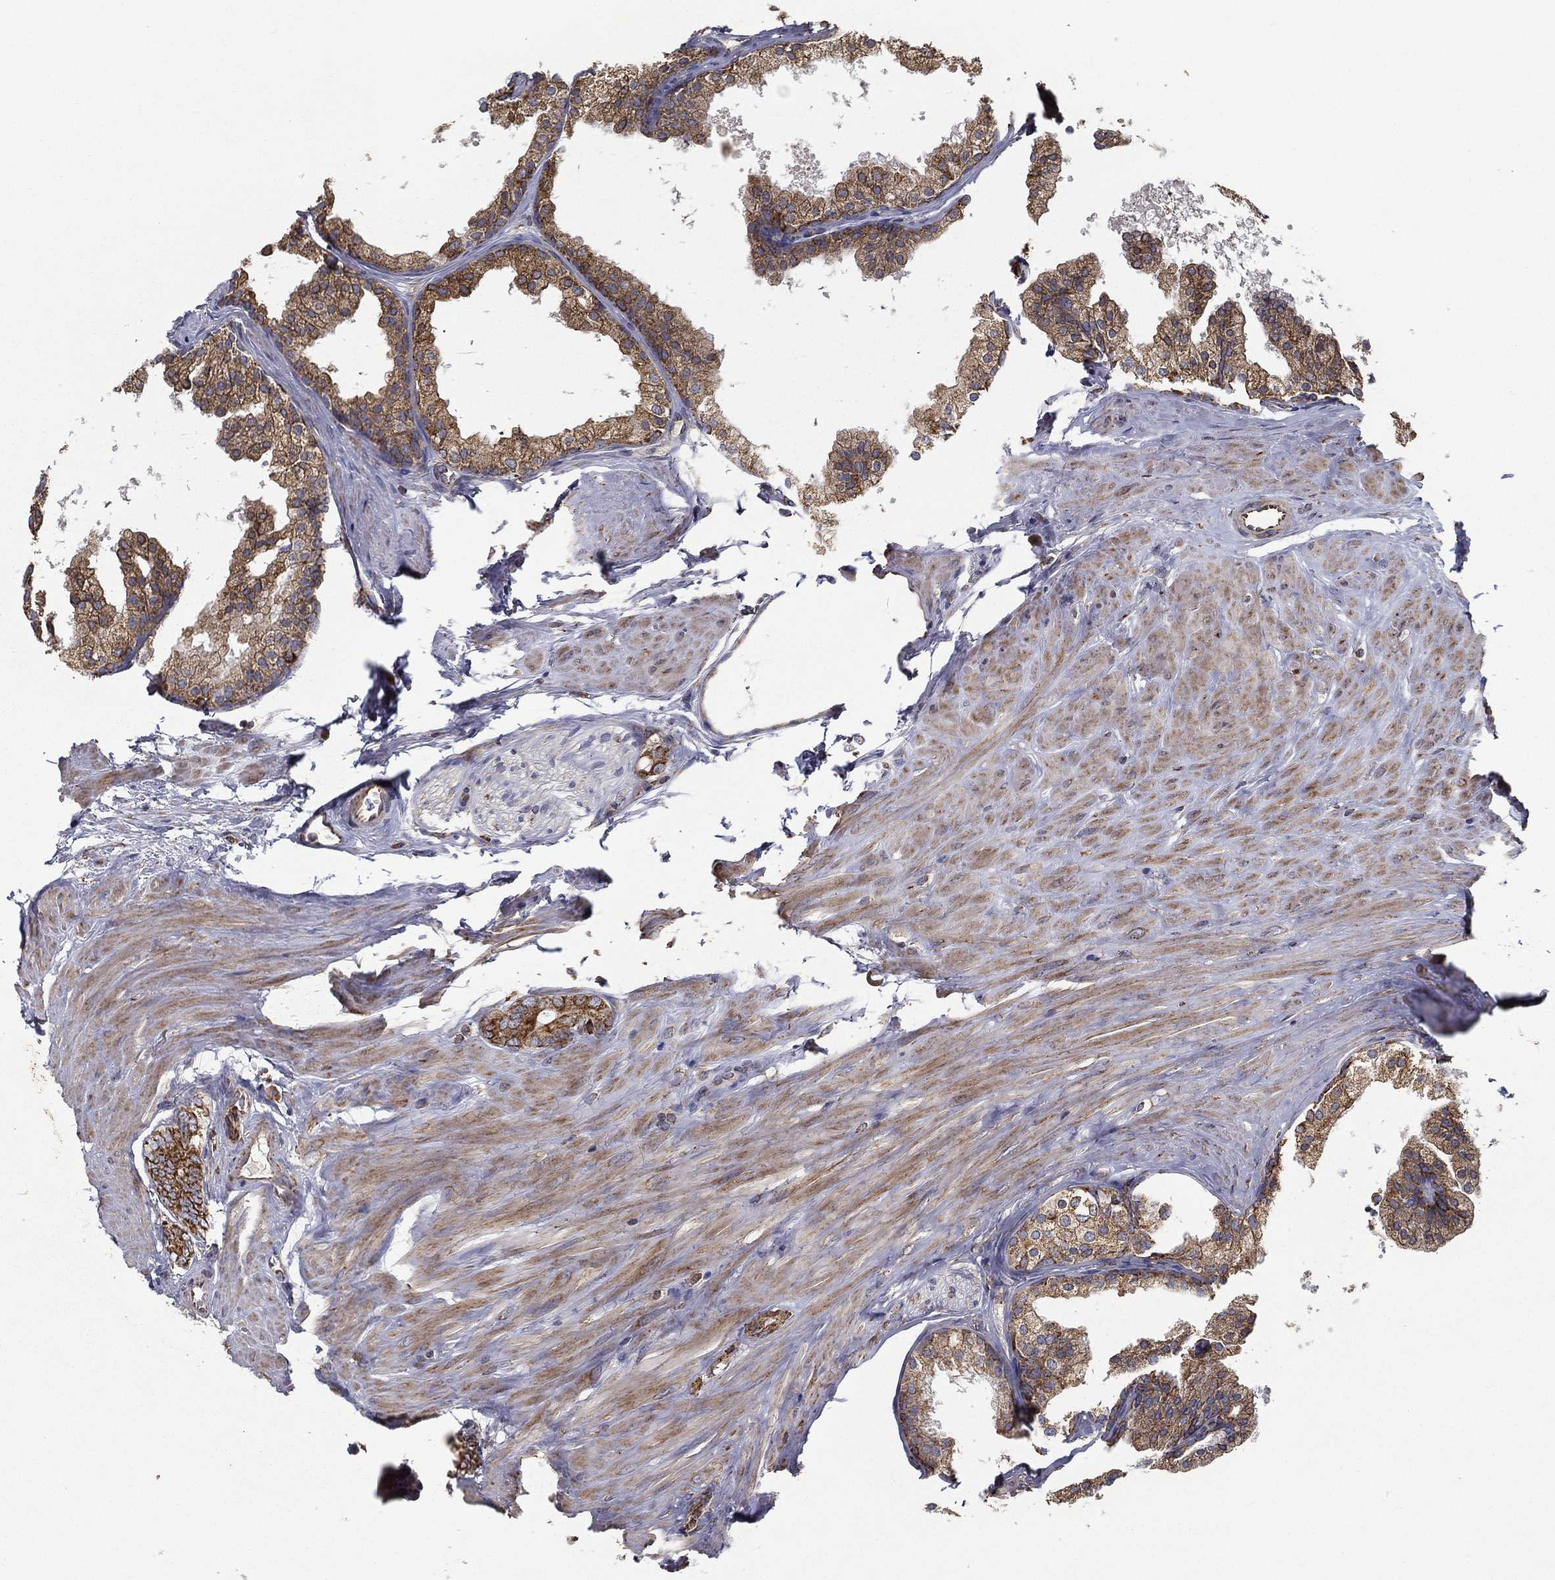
{"staining": {"intensity": "strong", "quantity": "25%-75%", "location": "cytoplasmic/membranous"}, "tissue": "prostate cancer", "cell_type": "Tumor cells", "image_type": "cancer", "snomed": [{"axis": "morphology", "description": "Adenocarcinoma, NOS"}, {"axis": "topography", "description": "Prostate"}], "caption": "High-power microscopy captured an immunohistochemistry (IHC) image of prostate cancer, revealing strong cytoplasmic/membranous expression in approximately 25%-75% of tumor cells.", "gene": "MT-CYB", "patient": {"sex": "male", "age": 55}}